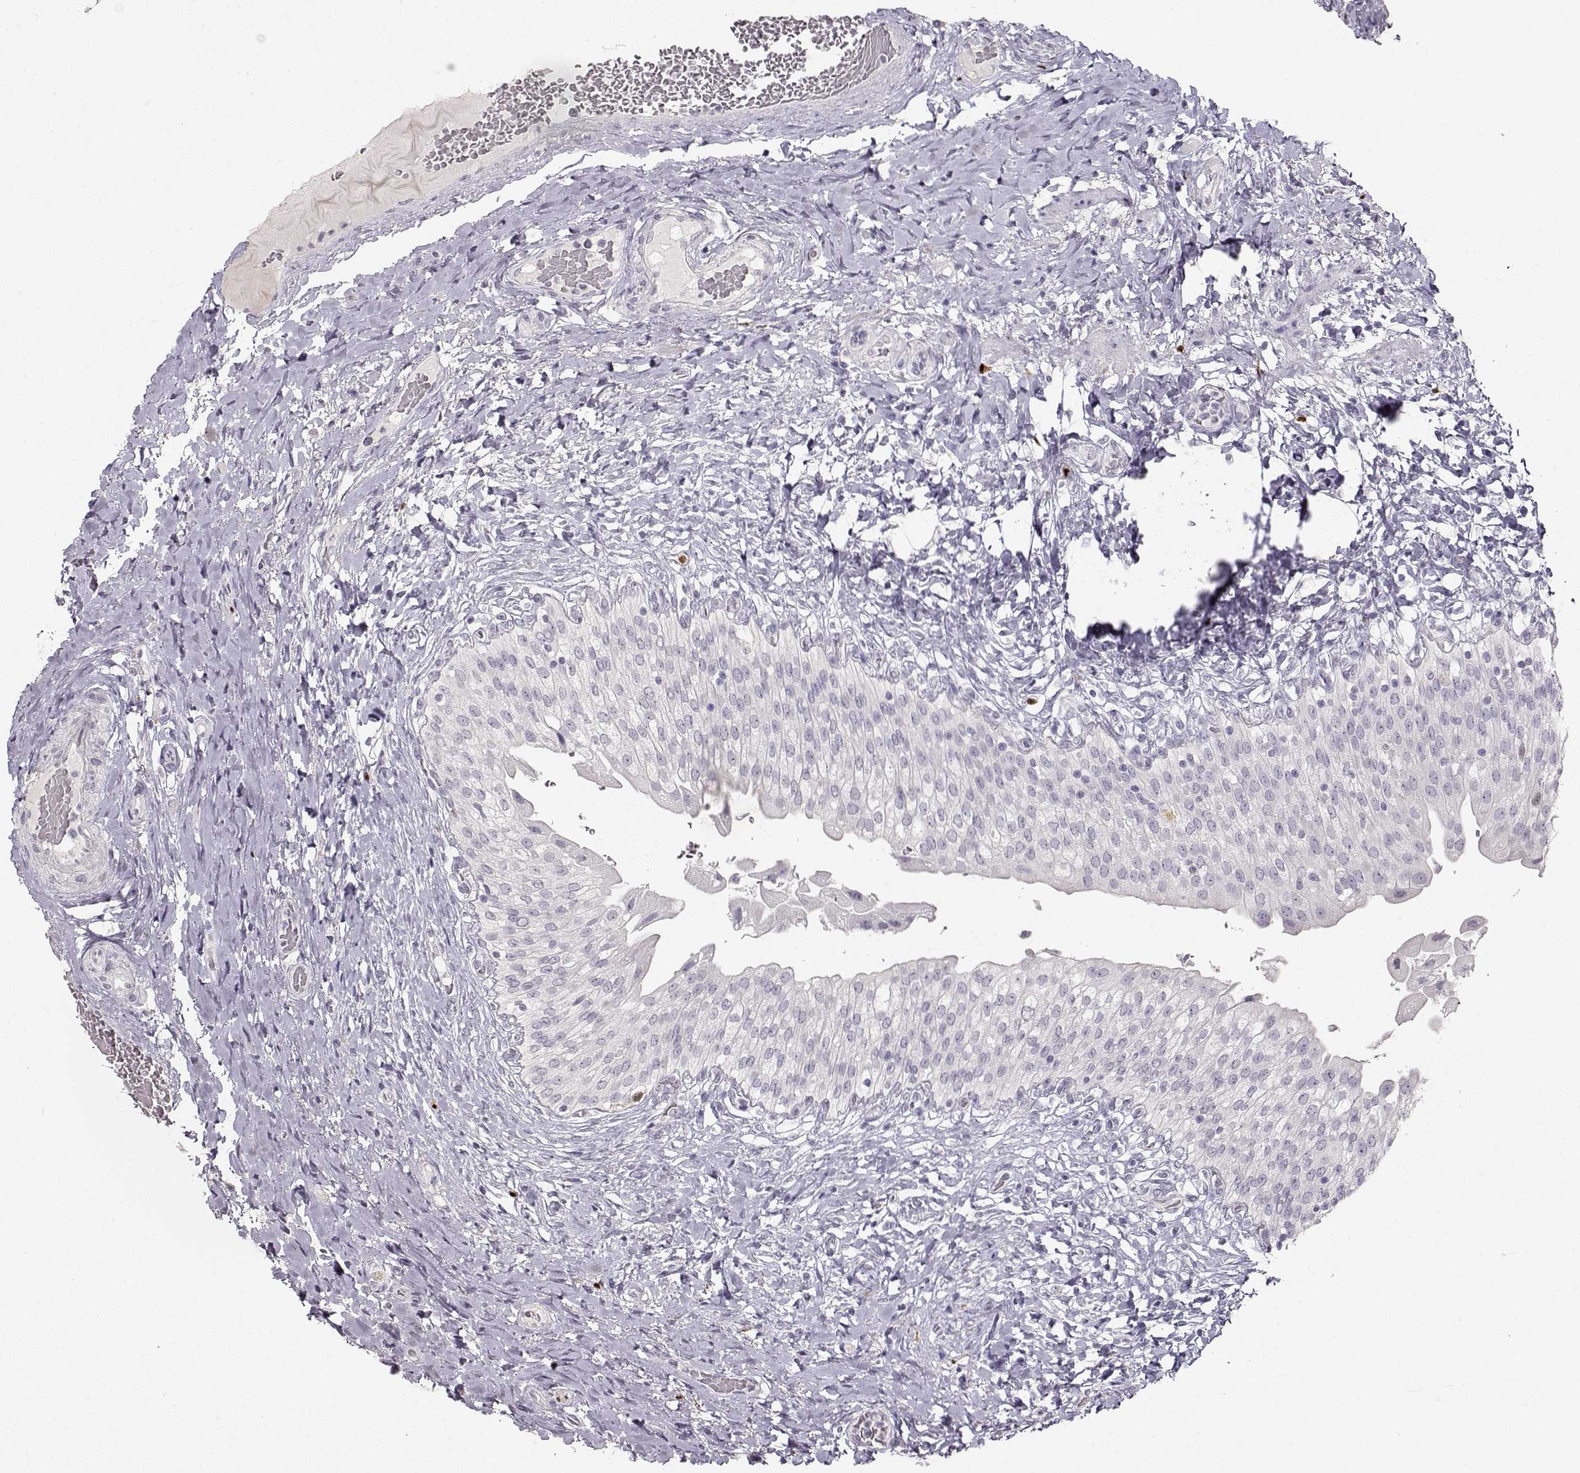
{"staining": {"intensity": "negative", "quantity": "none", "location": "none"}, "tissue": "urinary bladder", "cell_type": "Urothelial cells", "image_type": "normal", "snomed": [{"axis": "morphology", "description": "Normal tissue, NOS"}, {"axis": "morphology", "description": "Inflammation, NOS"}, {"axis": "topography", "description": "Urinary bladder"}], "caption": "The IHC micrograph has no significant positivity in urothelial cells of urinary bladder. (DAB (3,3'-diaminobenzidine) IHC with hematoxylin counter stain).", "gene": "S100B", "patient": {"sex": "male", "age": 64}}